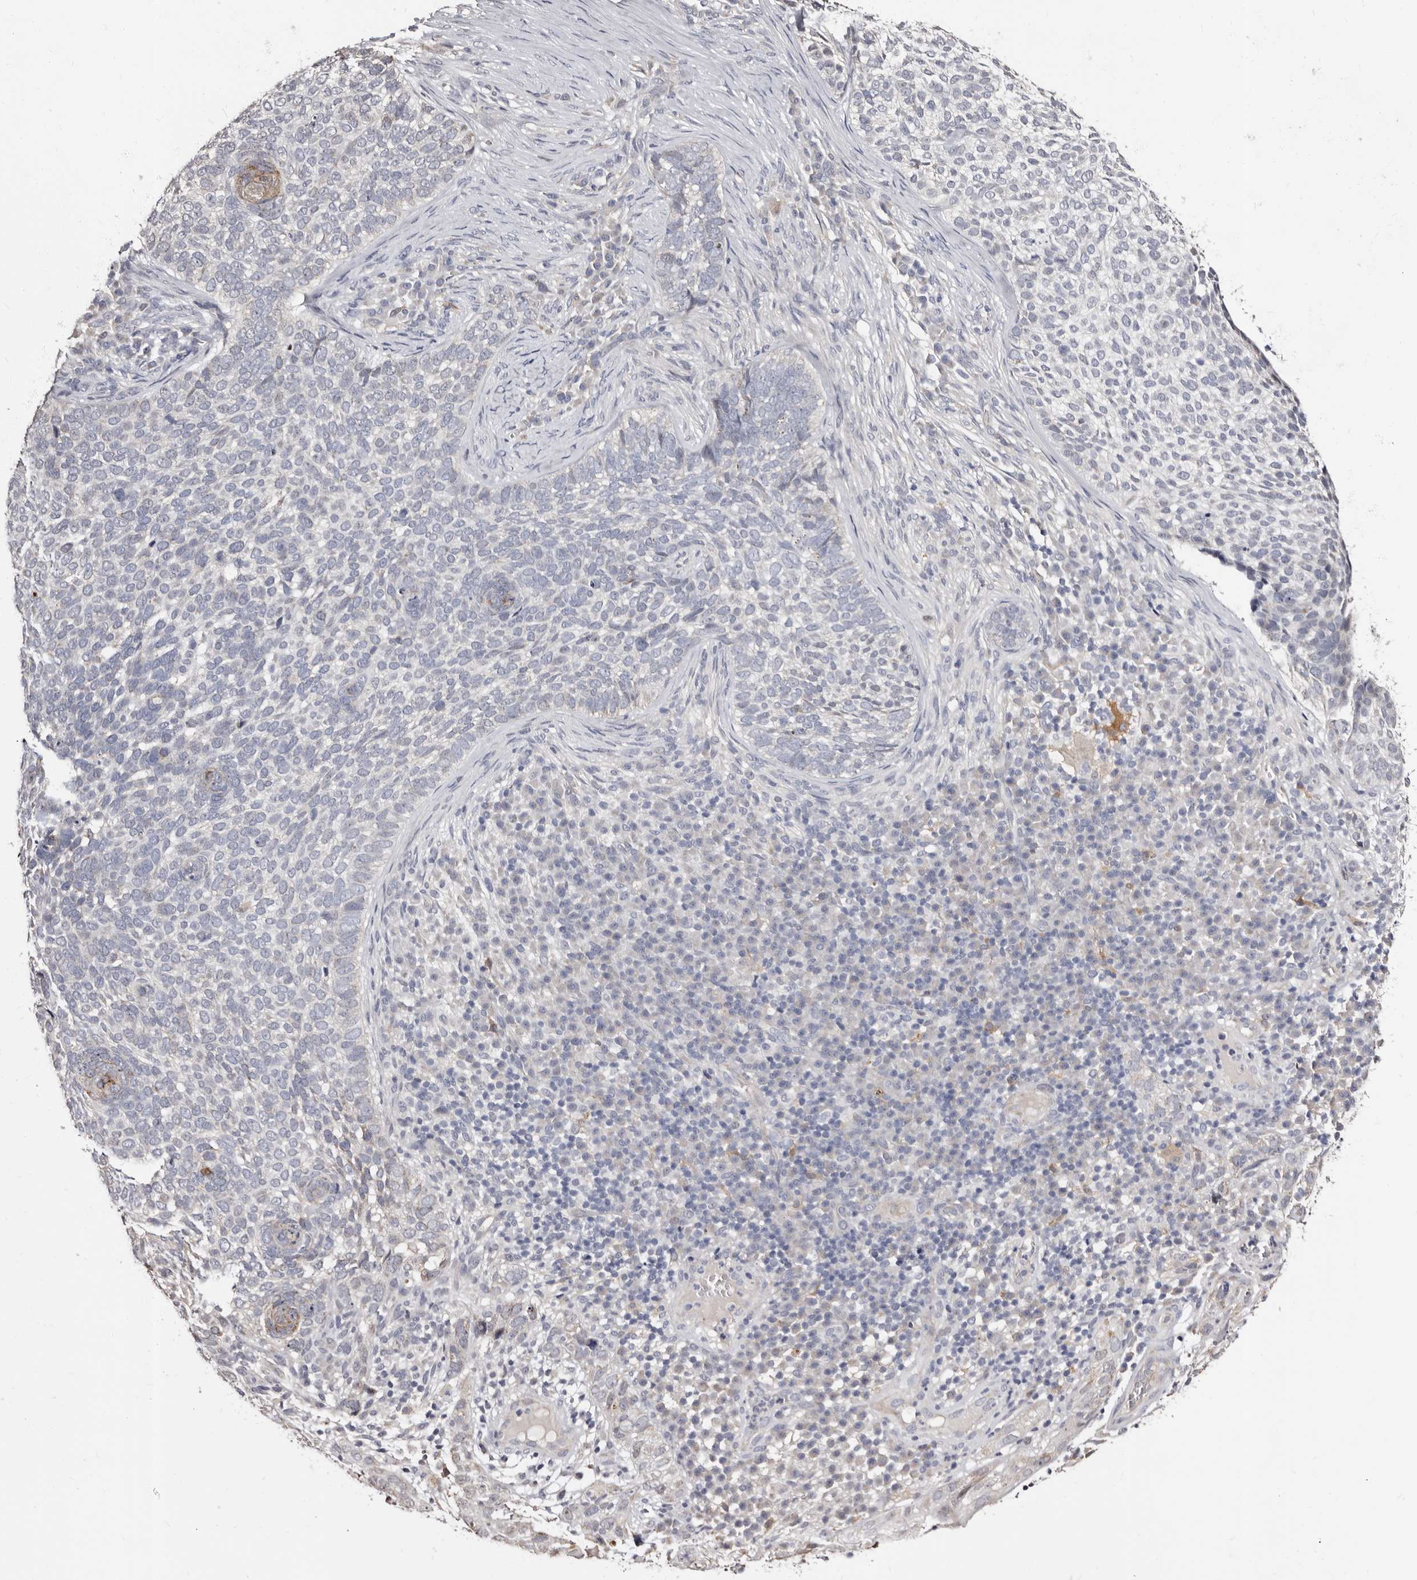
{"staining": {"intensity": "negative", "quantity": "none", "location": "none"}, "tissue": "skin cancer", "cell_type": "Tumor cells", "image_type": "cancer", "snomed": [{"axis": "morphology", "description": "Basal cell carcinoma"}, {"axis": "topography", "description": "Skin"}], "caption": "Immunohistochemistry photomicrograph of human basal cell carcinoma (skin) stained for a protein (brown), which reveals no expression in tumor cells. Nuclei are stained in blue.", "gene": "PTAFR", "patient": {"sex": "female", "age": 64}}